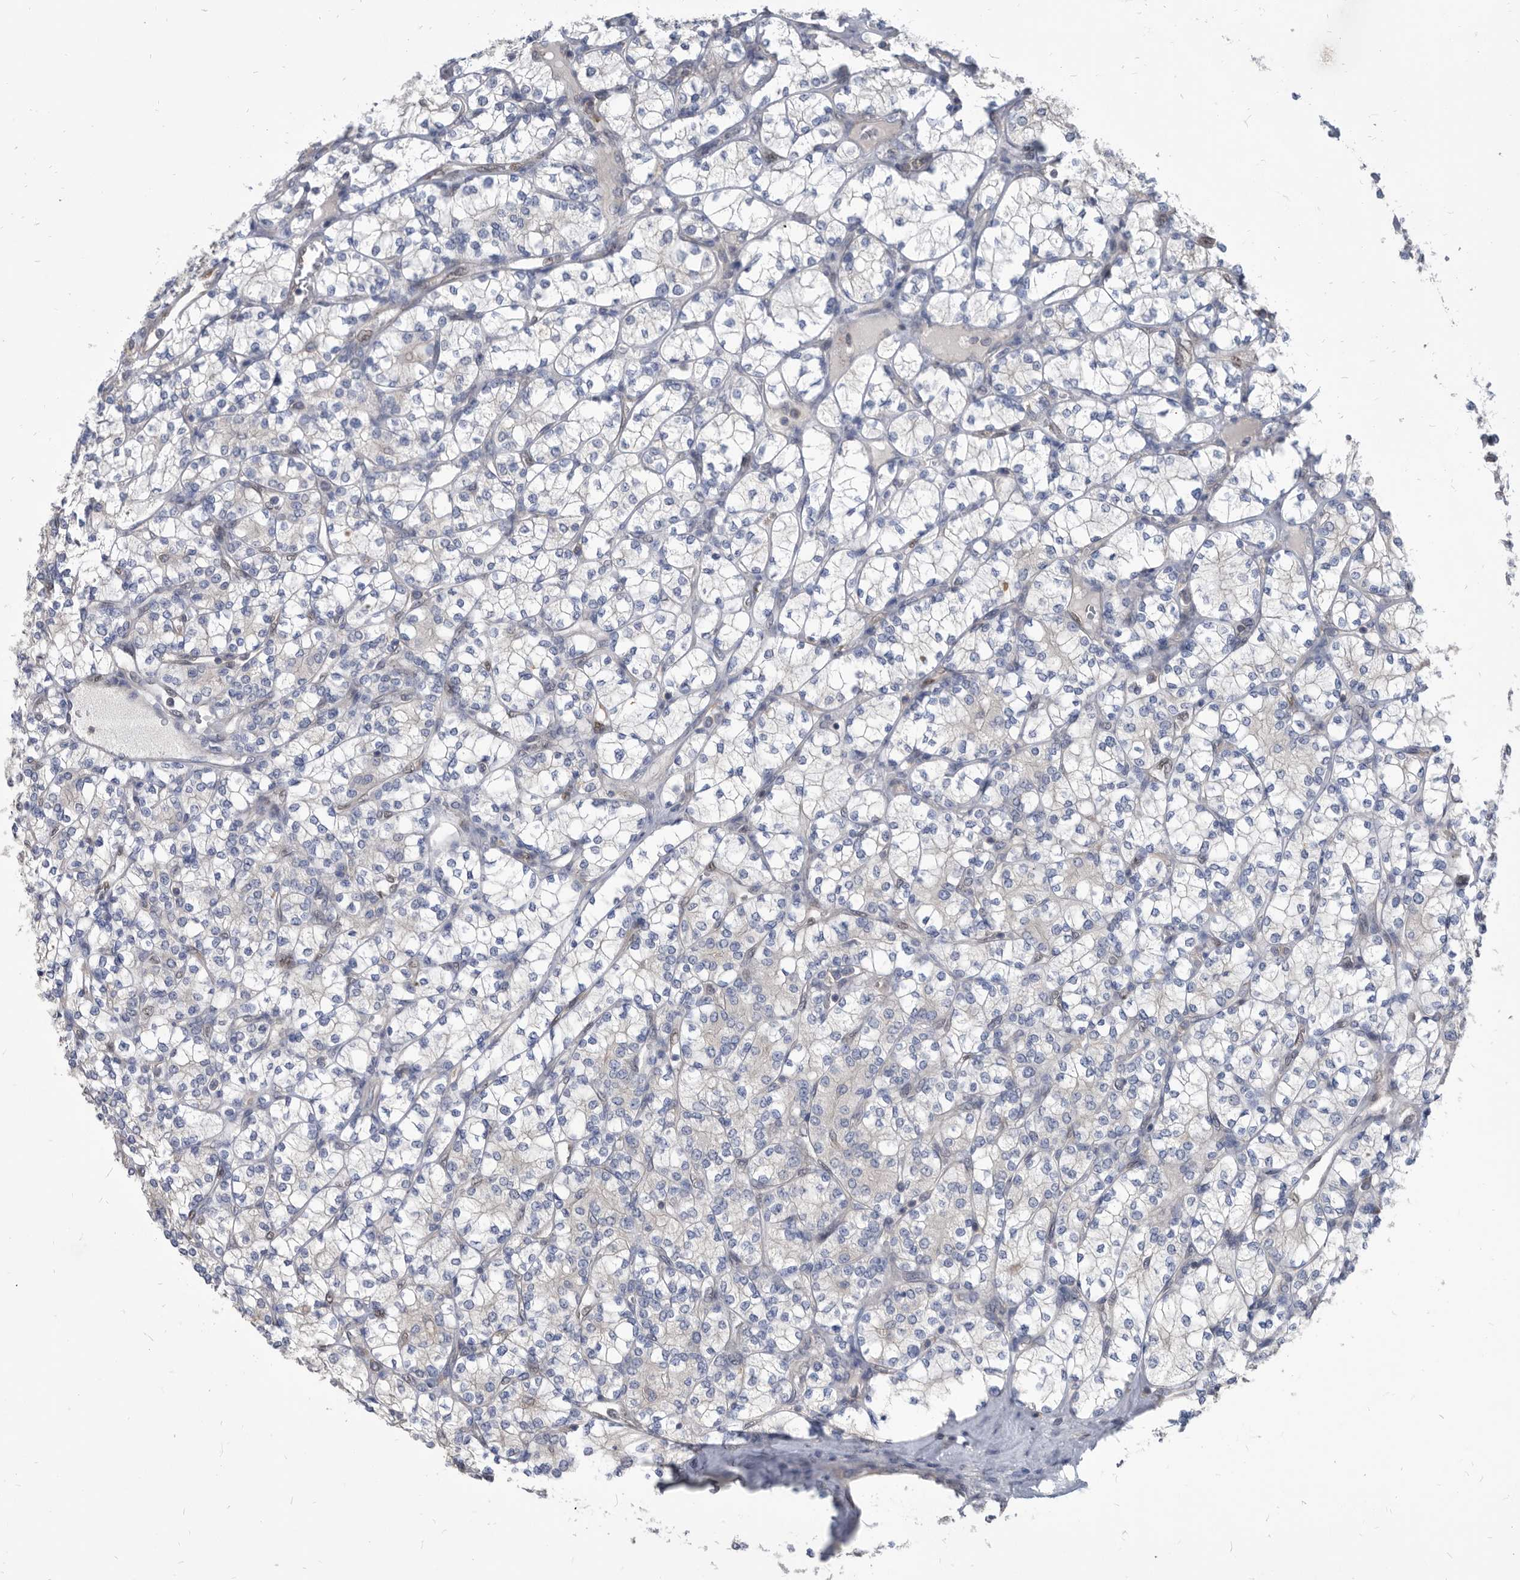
{"staining": {"intensity": "negative", "quantity": "none", "location": "none"}, "tissue": "renal cancer", "cell_type": "Tumor cells", "image_type": "cancer", "snomed": [{"axis": "morphology", "description": "Adenocarcinoma, NOS"}, {"axis": "topography", "description": "Kidney"}], "caption": "There is no significant positivity in tumor cells of renal adenocarcinoma.", "gene": "CCT4", "patient": {"sex": "male", "age": 77}}